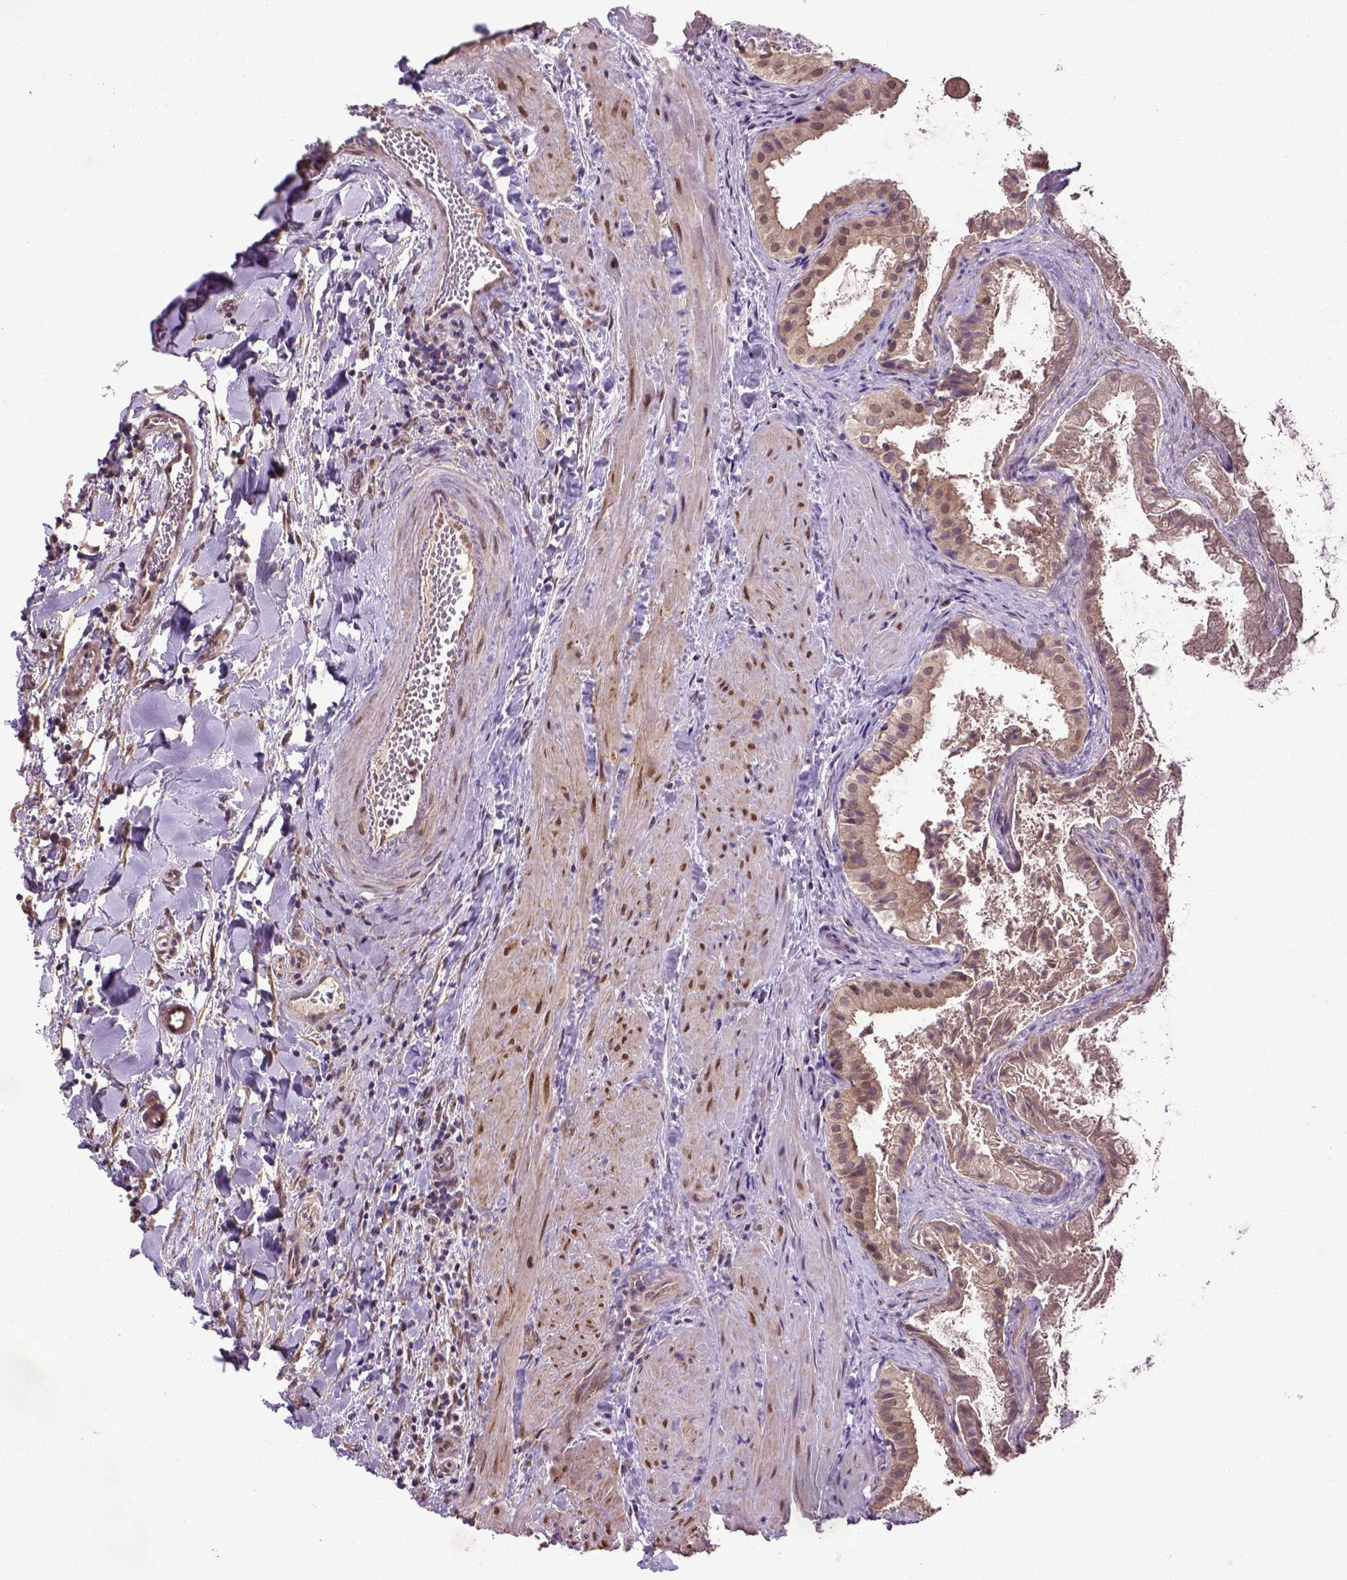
{"staining": {"intensity": "moderate", "quantity": ">75%", "location": "cytoplasmic/membranous"}, "tissue": "gallbladder", "cell_type": "Glandular cells", "image_type": "normal", "snomed": [{"axis": "morphology", "description": "Normal tissue, NOS"}, {"axis": "topography", "description": "Gallbladder"}], "caption": "Glandular cells show medium levels of moderate cytoplasmic/membranous positivity in about >75% of cells in benign human gallbladder. Using DAB (3,3'-diaminobenzidine) (brown) and hematoxylin (blue) stains, captured at high magnification using brightfield microscopy.", "gene": "UBA3", "patient": {"sex": "male", "age": 70}}